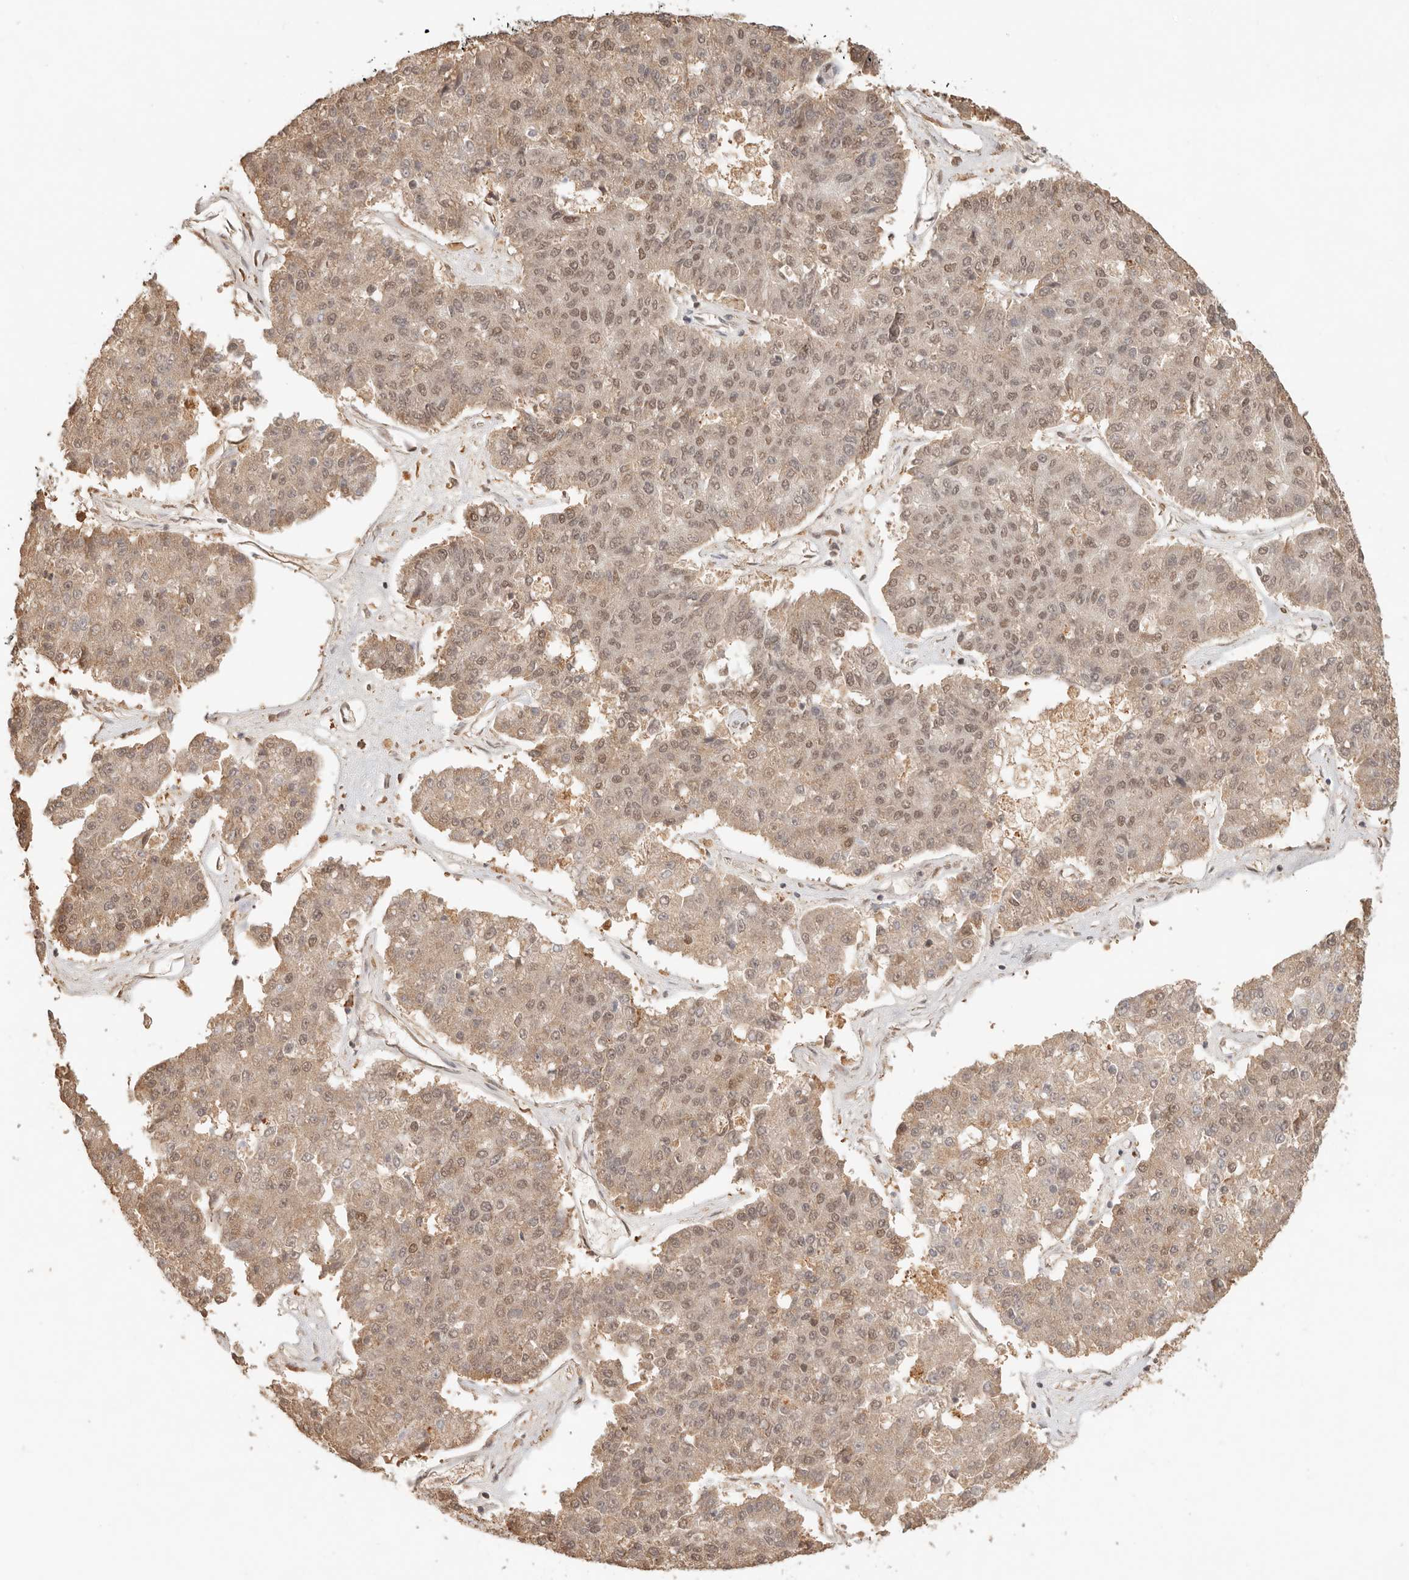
{"staining": {"intensity": "moderate", "quantity": ">75%", "location": "nuclear"}, "tissue": "pancreatic cancer", "cell_type": "Tumor cells", "image_type": "cancer", "snomed": [{"axis": "morphology", "description": "Adenocarcinoma, NOS"}, {"axis": "topography", "description": "Pancreas"}], "caption": "Protein analysis of adenocarcinoma (pancreatic) tissue shows moderate nuclear positivity in about >75% of tumor cells.", "gene": "NPAS2", "patient": {"sex": "male", "age": 50}}